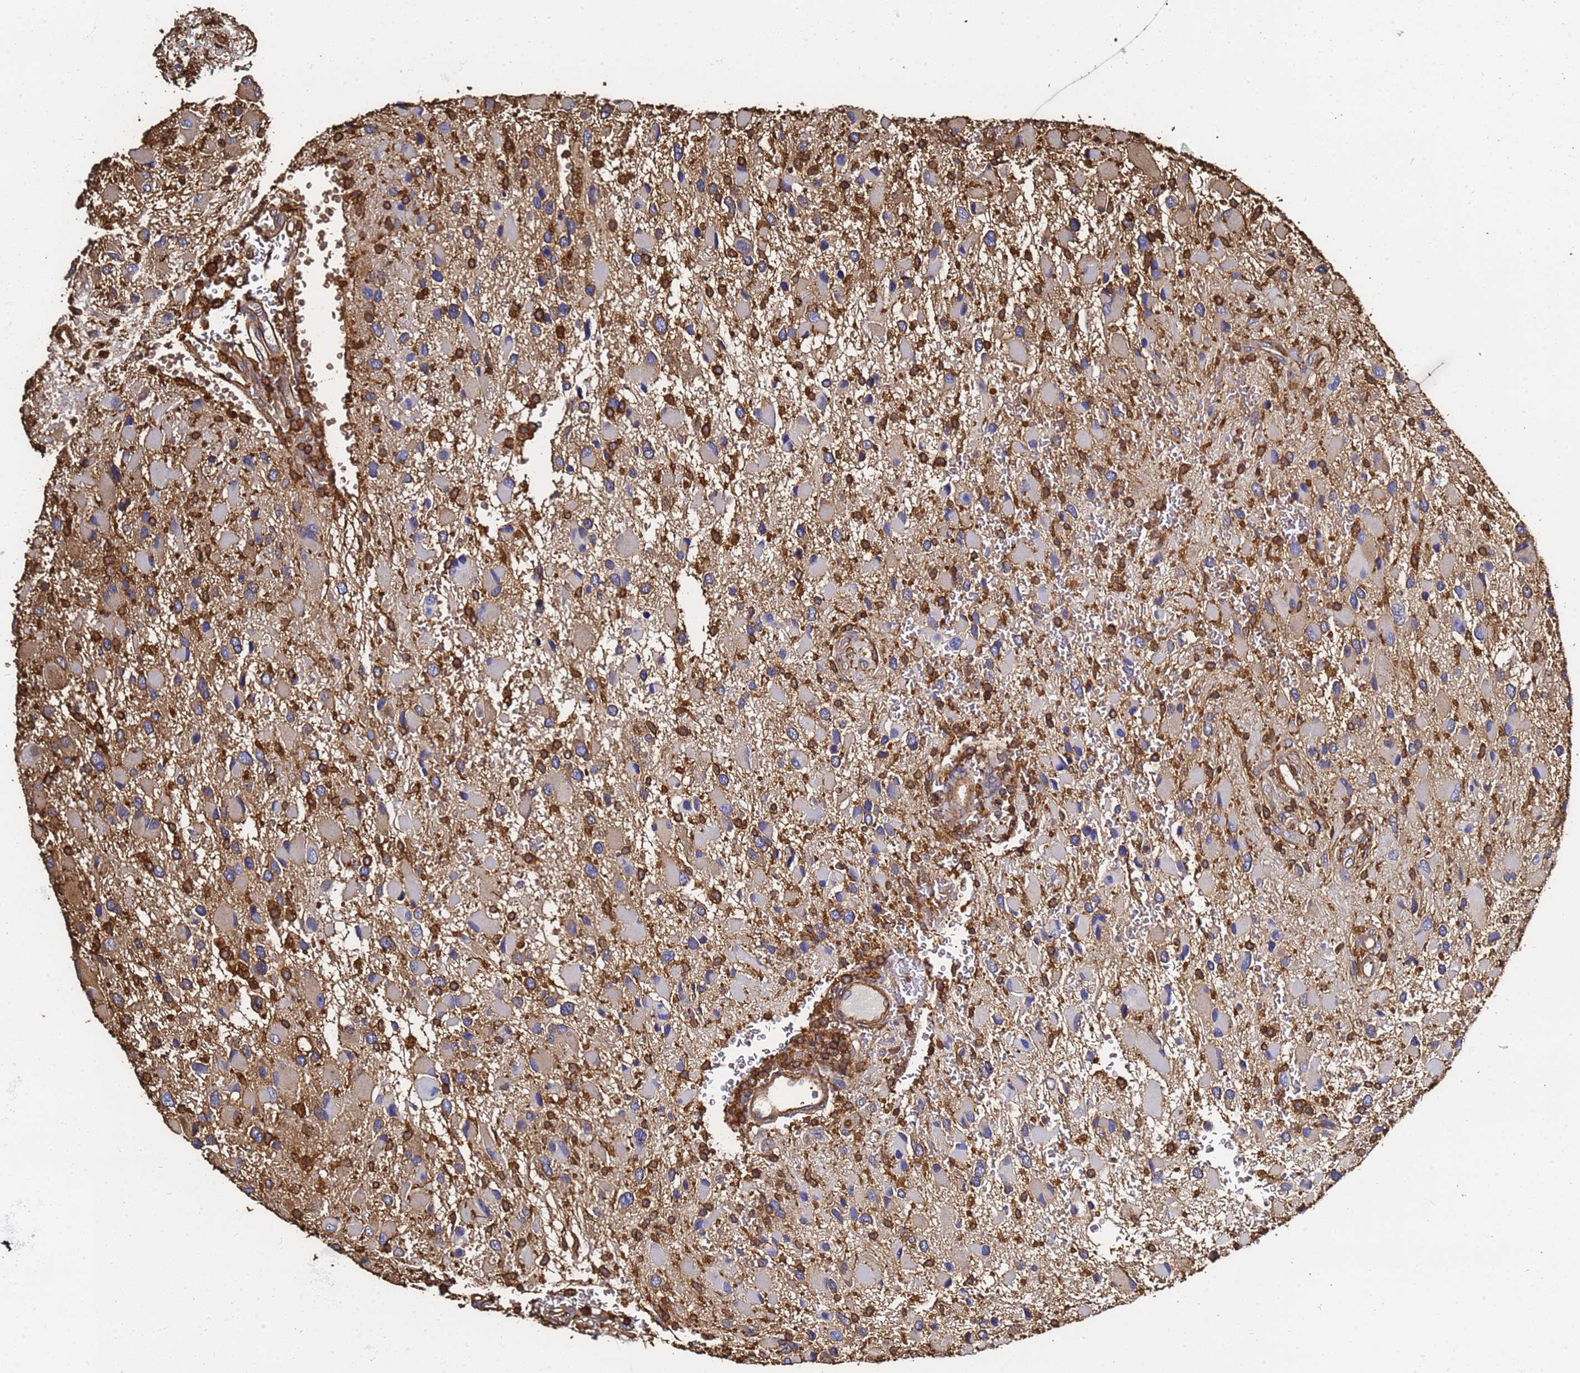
{"staining": {"intensity": "weak", "quantity": "<25%", "location": "cytoplasmic/membranous"}, "tissue": "glioma", "cell_type": "Tumor cells", "image_type": "cancer", "snomed": [{"axis": "morphology", "description": "Glioma, malignant, High grade"}, {"axis": "topography", "description": "Brain"}], "caption": "Tumor cells are negative for protein expression in human malignant high-grade glioma.", "gene": "ACTB", "patient": {"sex": "male", "age": 53}}